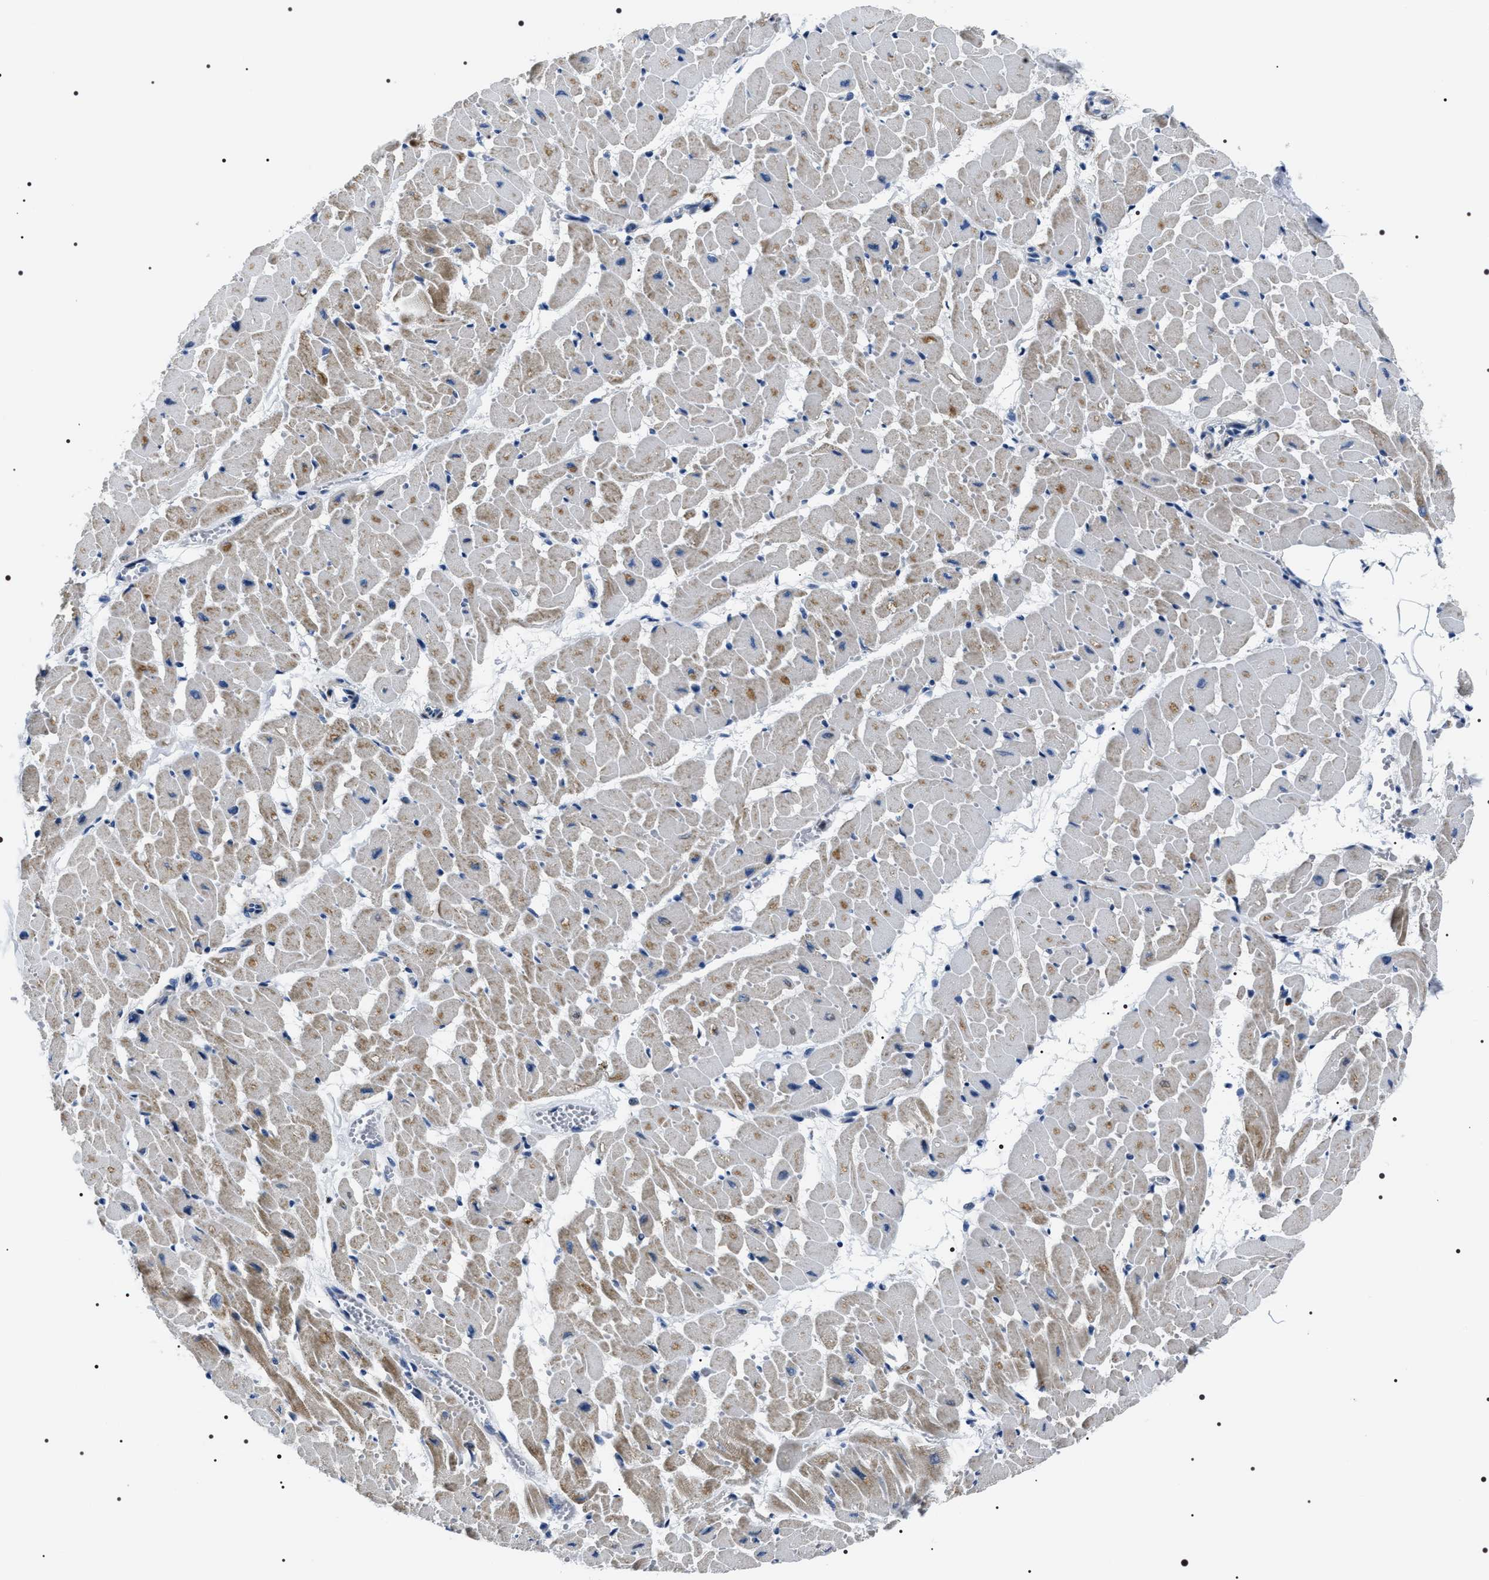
{"staining": {"intensity": "weak", "quantity": "25%-75%", "location": "cytoplasmic/membranous"}, "tissue": "heart muscle", "cell_type": "Cardiomyocytes", "image_type": "normal", "snomed": [{"axis": "morphology", "description": "Normal tissue, NOS"}, {"axis": "topography", "description": "Heart"}], "caption": "Immunohistochemistry (IHC) micrograph of benign human heart muscle stained for a protein (brown), which reveals low levels of weak cytoplasmic/membranous expression in about 25%-75% of cardiomyocytes.", "gene": "NTMT1", "patient": {"sex": "female", "age": 19}}